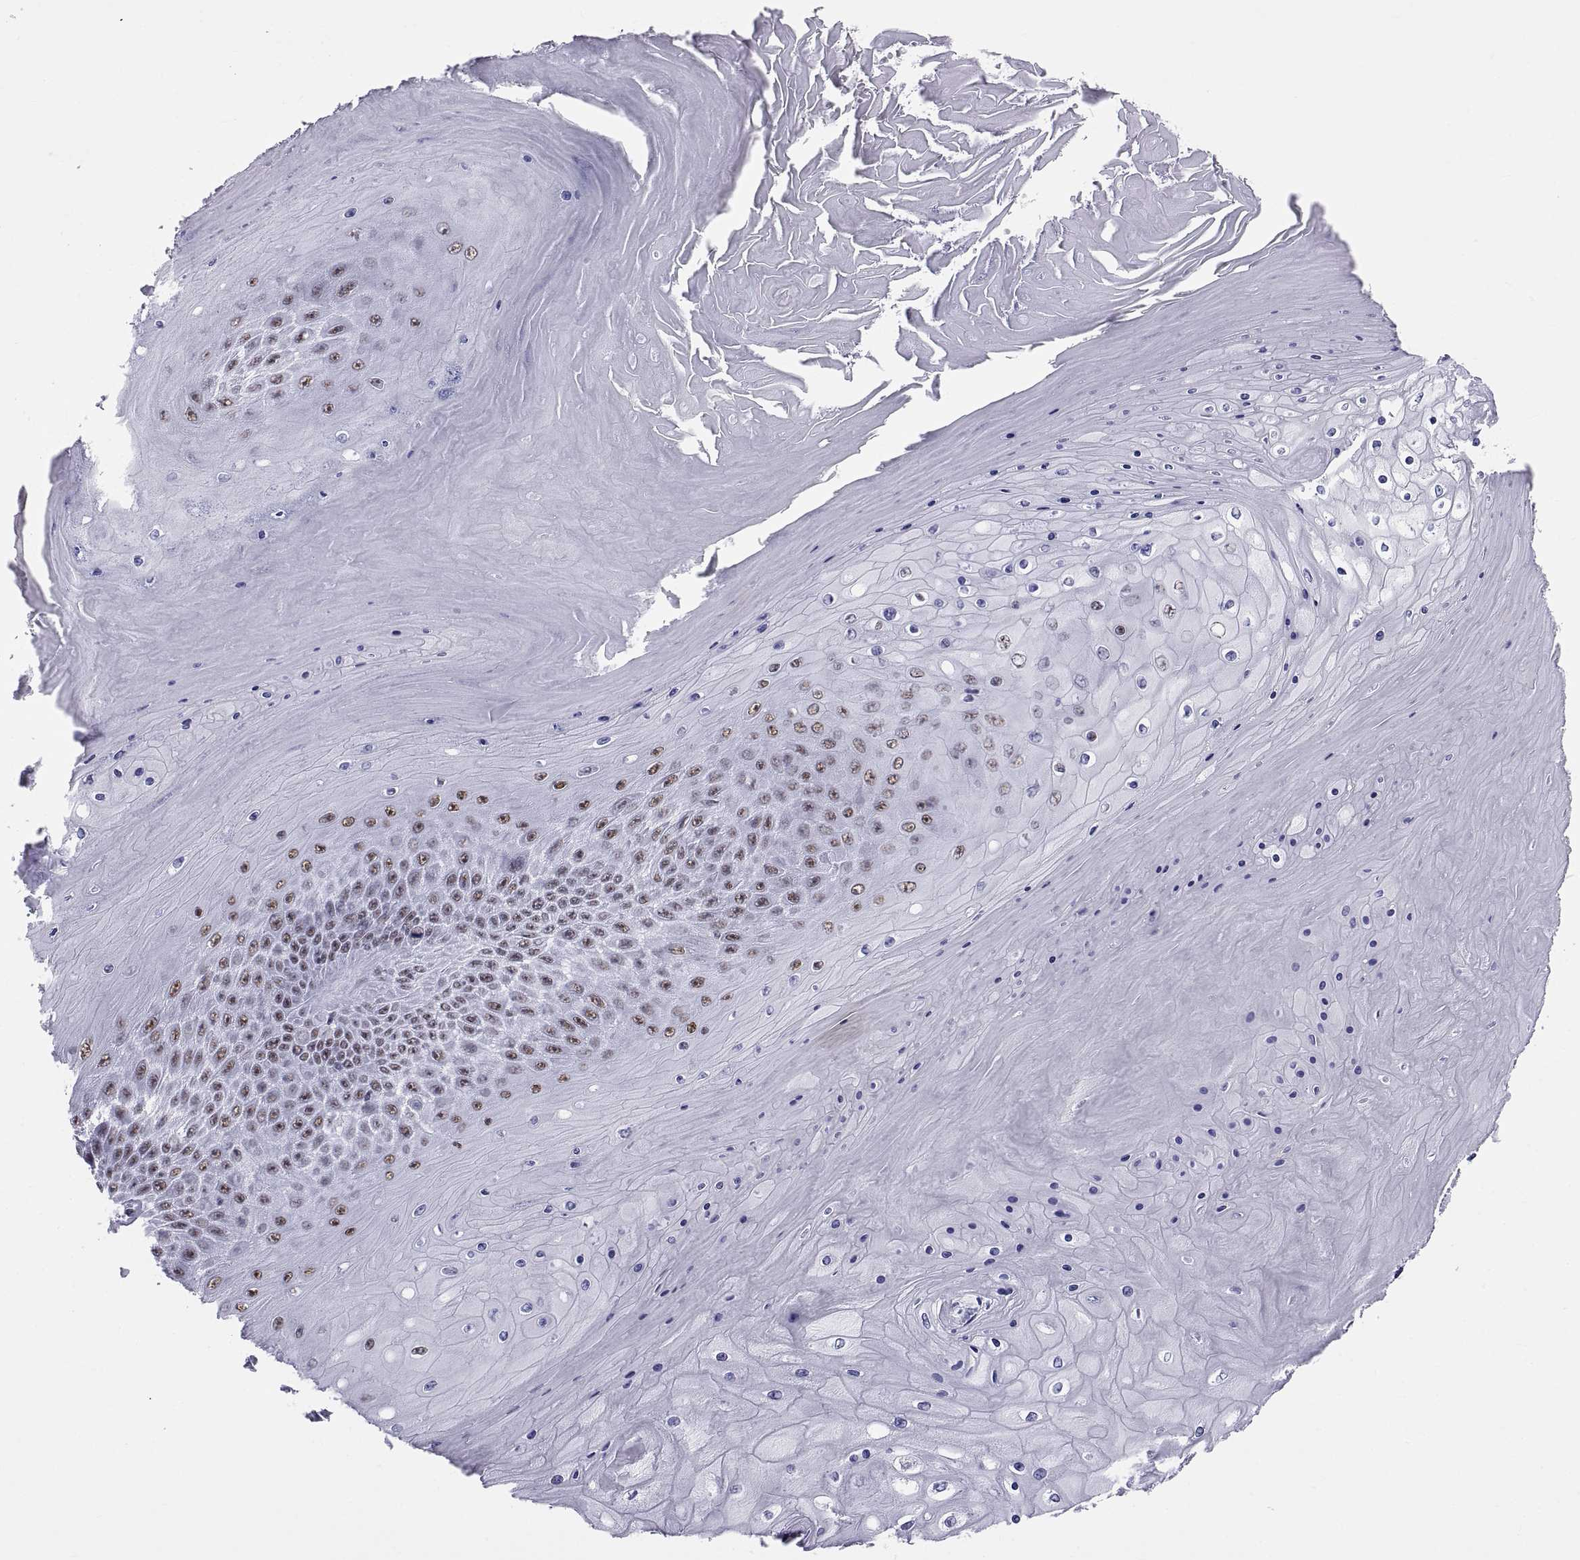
{"staining": {"intensity": "moderate", "quantity": "25%-75%", "location": "nuclear"}, "tissue": "skin cancer", "cell_type": "Tumor cells", "image_type": "cancer", "snomed": [{"axis": "morphology", "description": "Squamous cell carcinoma, NOS"}, {"axis": "topography", "description": "Skin"}], "caption": "Immunohistochemical staining of squamous cell carcinoma (skin) displays medium levels of moderate nuclear protein expression in about 25%-75% of tumor cells.", "gene": "NEUROD6", "patient": {"sex": "male", "age": 62}}